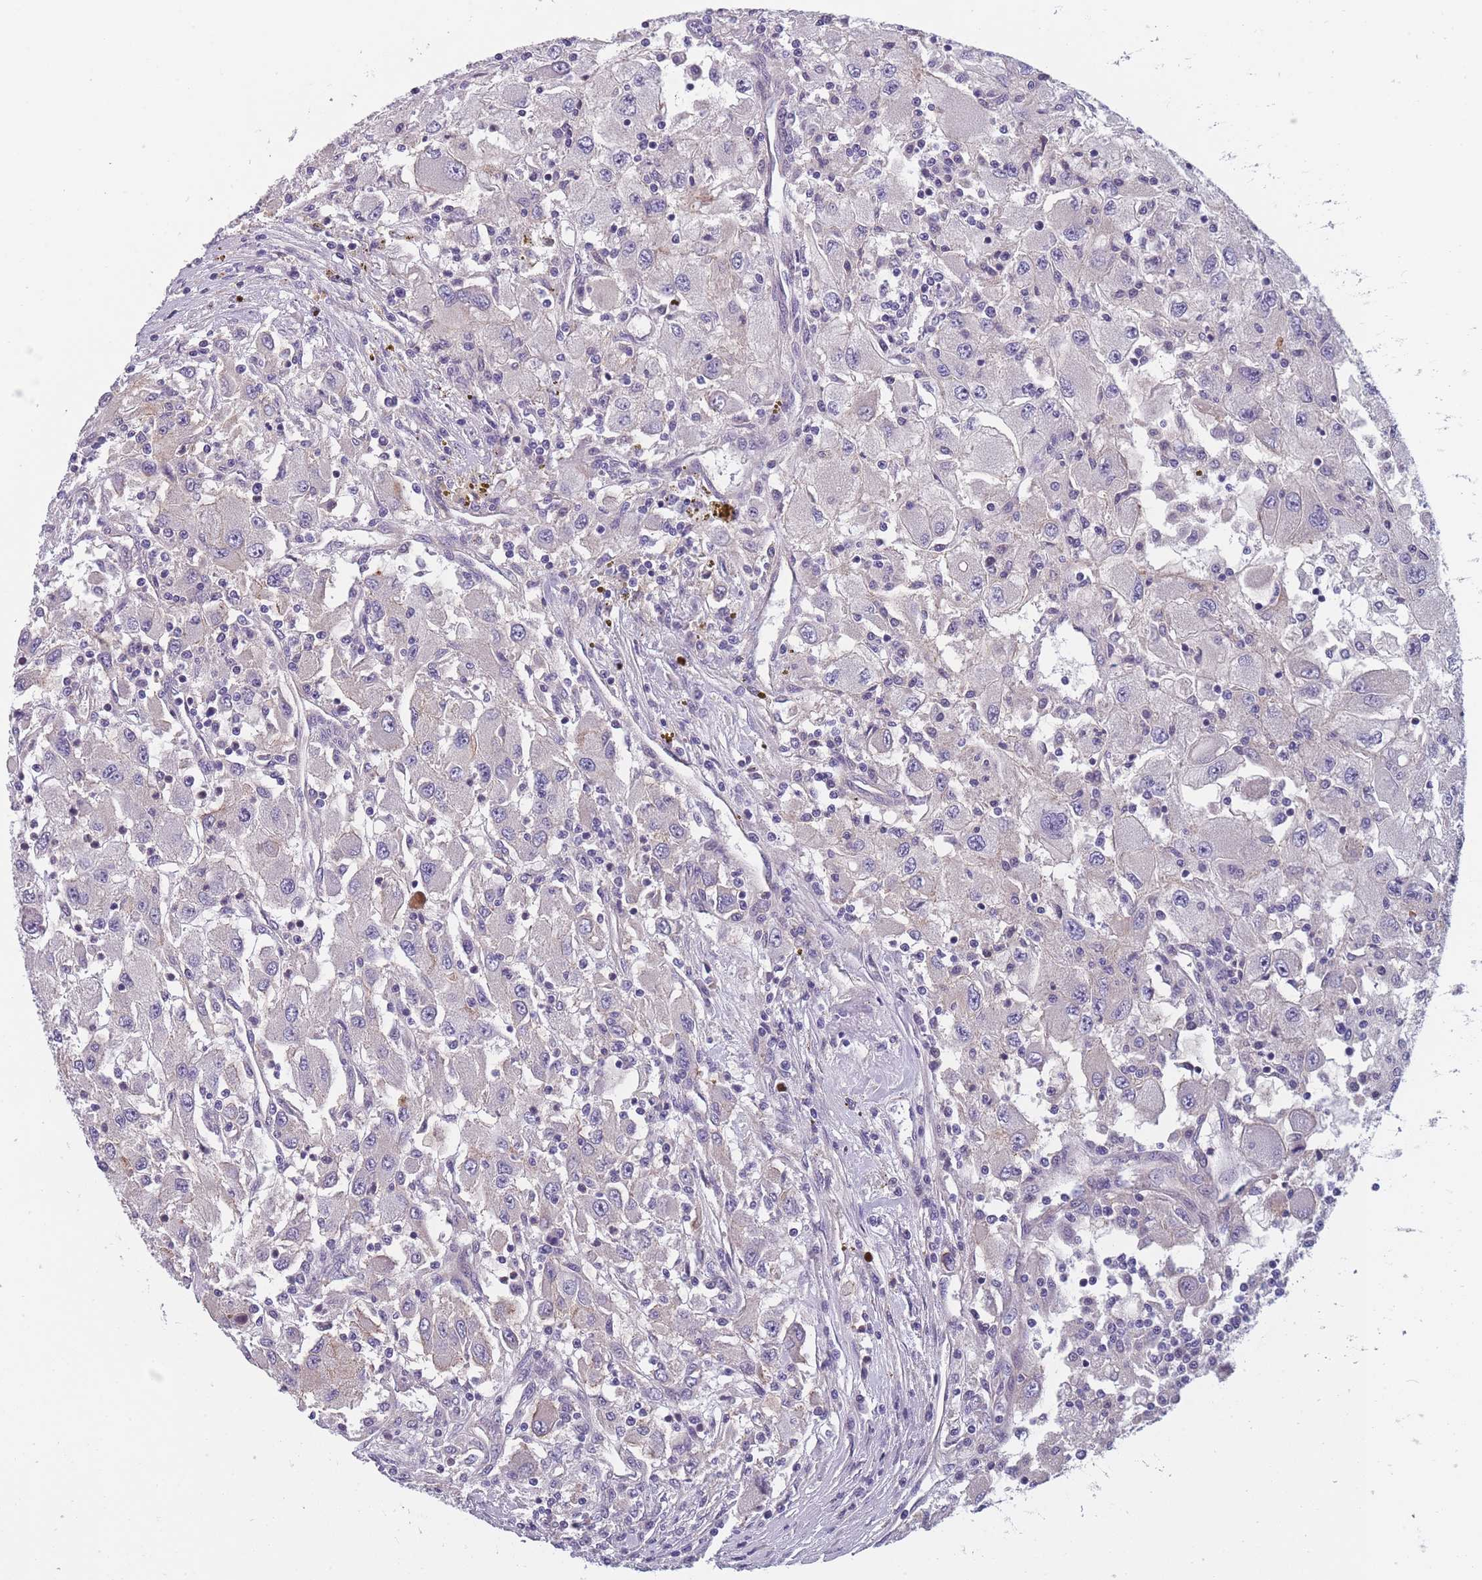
{"staining": {"intensity": "negative", "quantity": "none", "location": "none"}, "tissue": "renal cancer", "cell_type": "Tumor cells", "image_type": "cancer", "snomed": [{"axis": "morphology", "description": "Adenocarcinoma, NOS"}, {"axis": "topography", "description": "Kidney"}], "caption": "A high-resolution photomicrograph shows immunohistochemistry (IHC) staining of renal cancer, which displays no significant expression in tumor cells.", "gene": "FAM83F", "patient": {"sex": "female", "age": 67}}